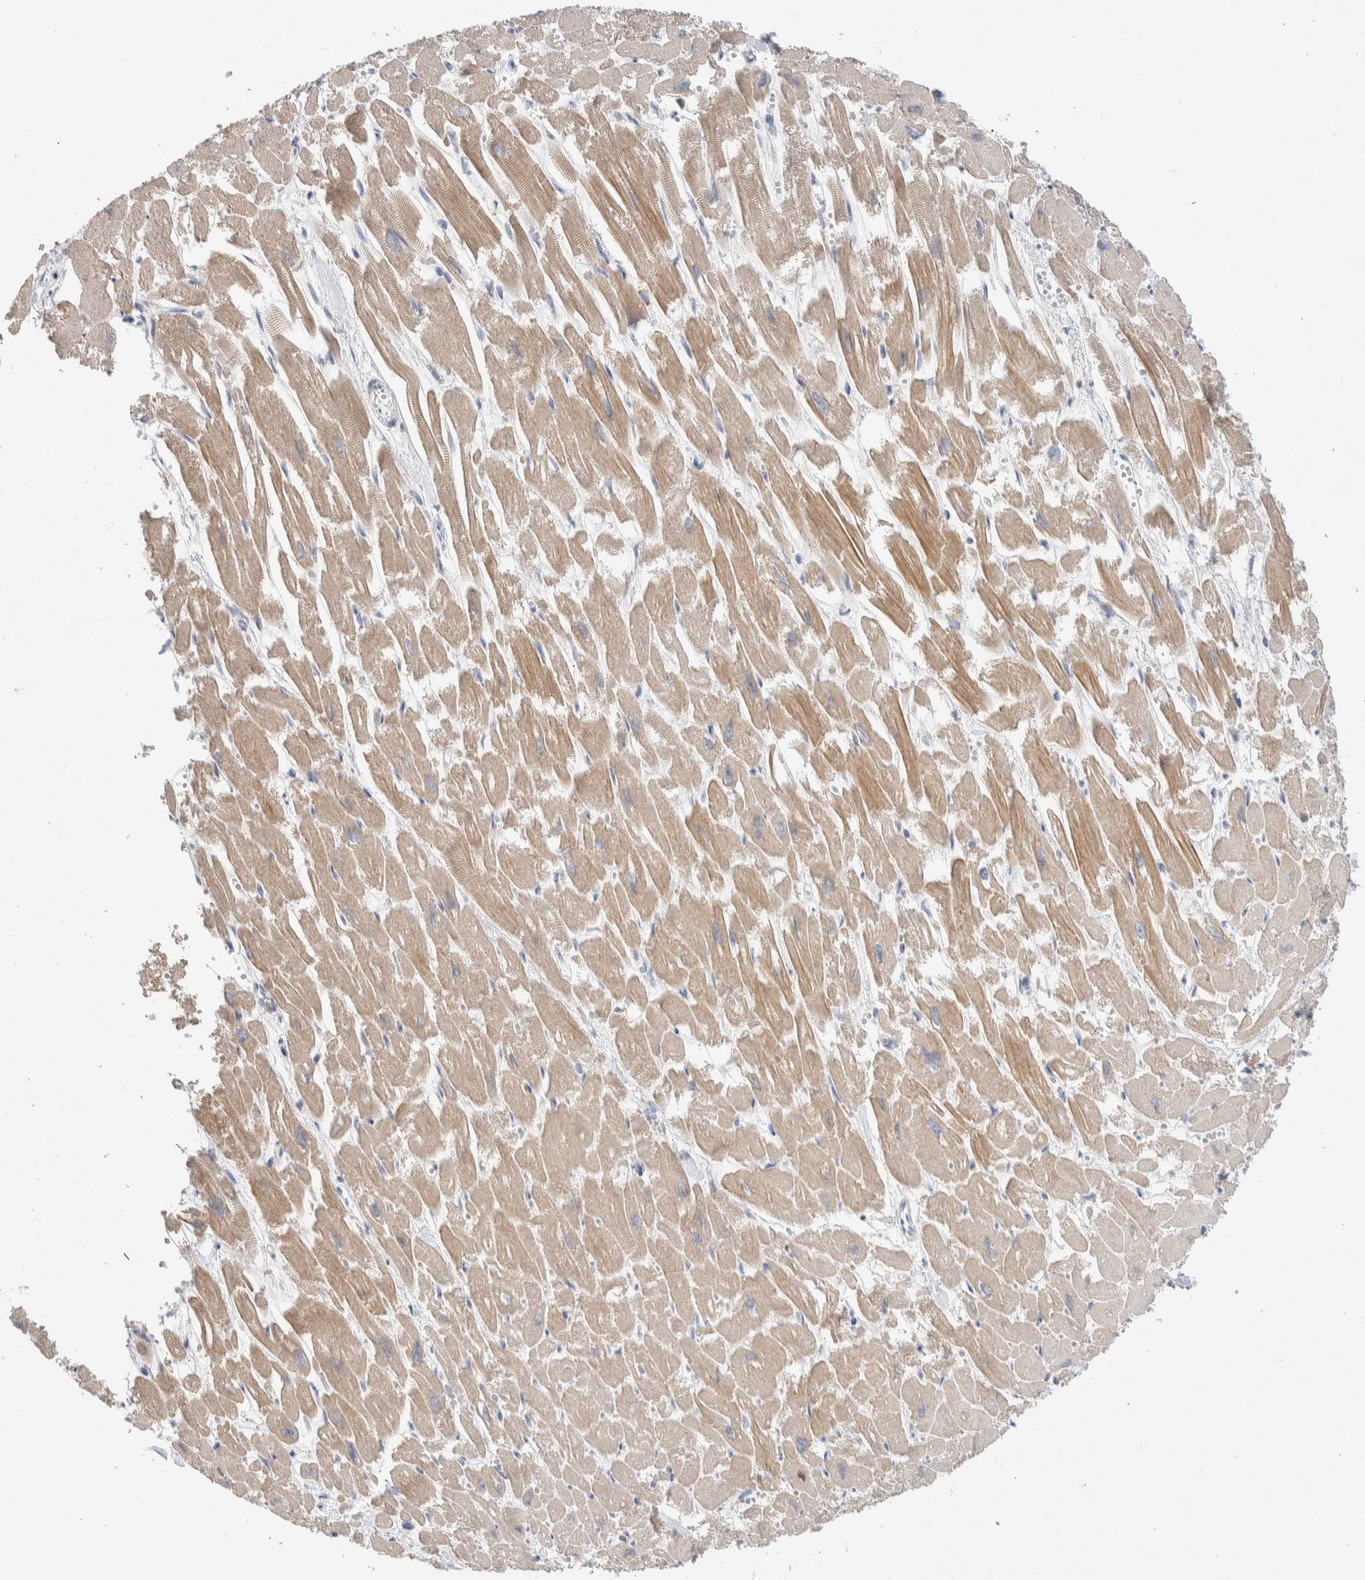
{"staining": {"intensity": "moderate", "quantity": ">75%", "location": "cytoplasmic/membranous"}, "tissue": "heart muscle", "cell_type": "Cardiomyocytes", "image_type": "normal", "snomed": [{"axis": "morphology", "description": "Normal tissue, NOS"}, {"axis": "topography", "description": "Heart"}], "caption": "The photomicrograph shows immunohistochemical staining of unremarkable heart muscle. There is moderate cytoplasmic/membranous expression is identified in approximately >75% of cardiomyocytes.", "gene": "ENGASE", "patient": {"sex": "male", "age": 54}}